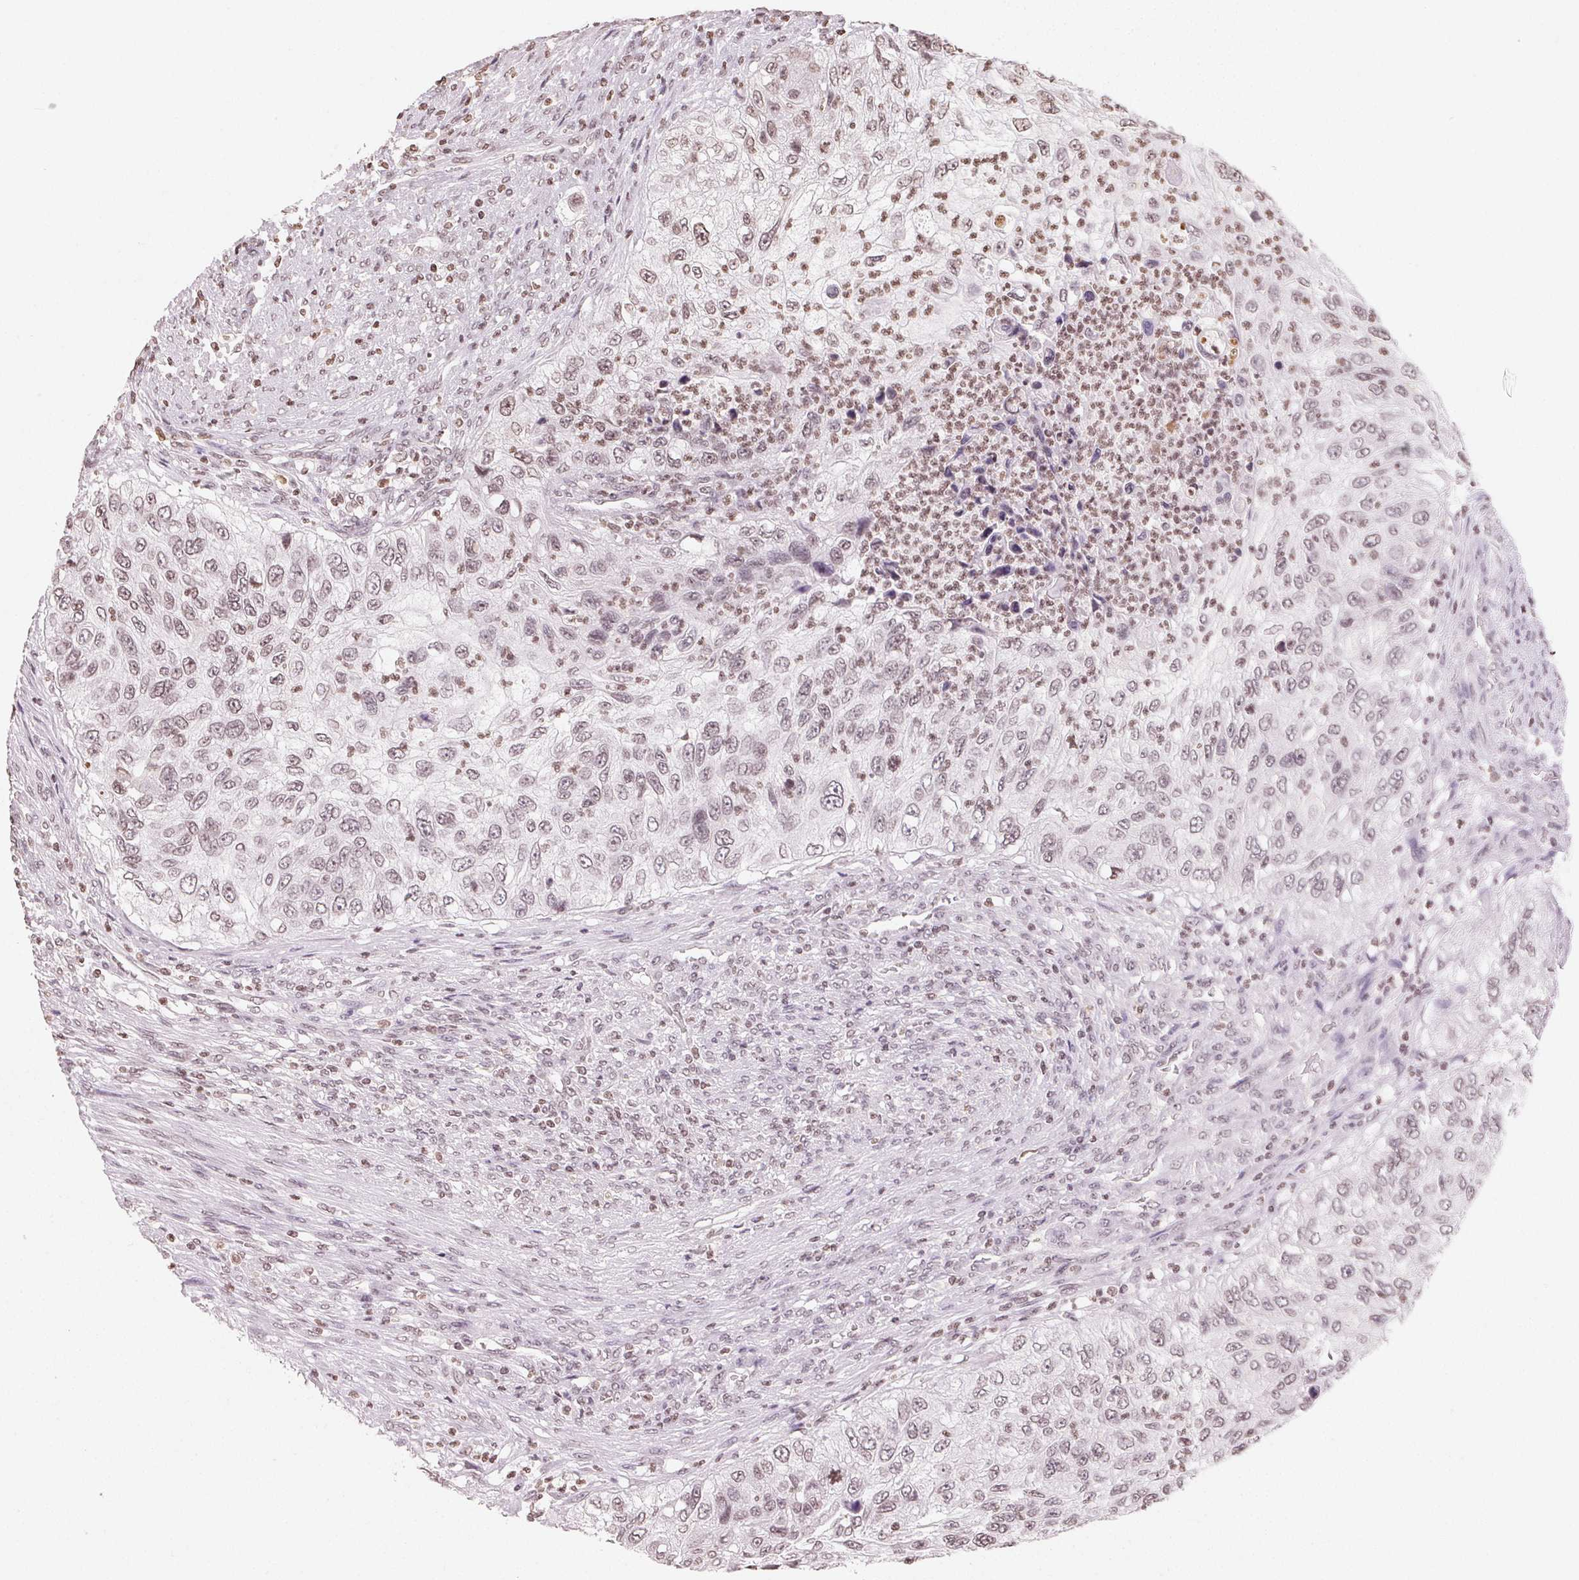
{"staining": {"intensity": "weak", "quantity": "25%-75%", "location": "nuclear"}, "tissue": "urothelial cancer", "cell_type": "Tumor cells", "image_type": "cancer", "snomed": [{"axis": "morphology", "description": "Urothelial carcinoma, High grade"}, {"axis": "topography", "description": "Urinary bladder"}], "caption": "Immunohistochemistry (IHC) photomicrograph of neoplastic tissue: urothelial cancer stained using immunohistochemistry (IHC) shows low levels of weak protein expression localized specifically in the nuclear of tumor cells, appearing as a nuclear brown color.", "gene": "TBP", "patient": {"sex": "female", "age": 60}}